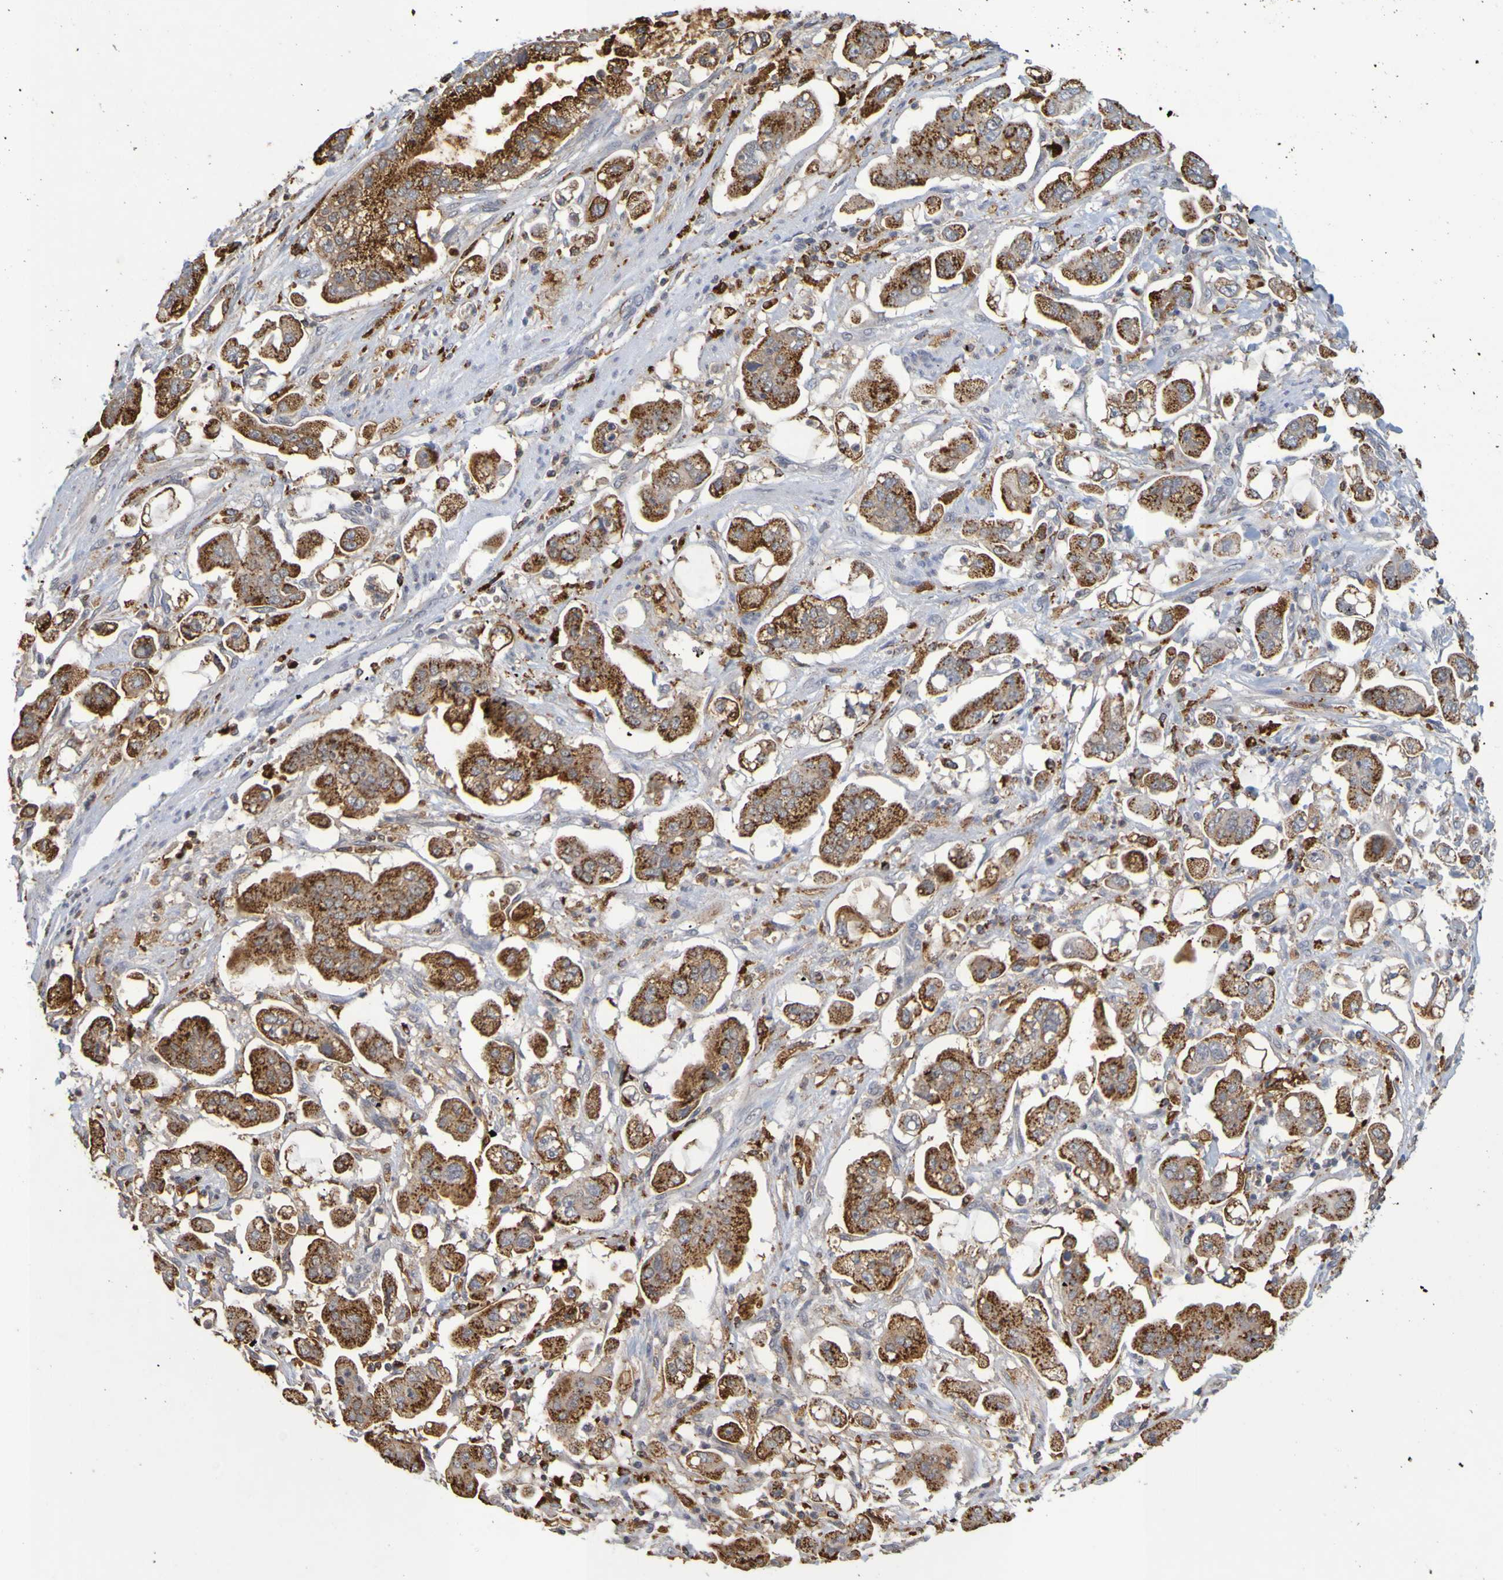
{"staining": {"intensity": "moderate", "quantity": ">75%", "location": "cytoplasmic/membranous"}, "tissue": "stomach cancer", "cell_type": "Tumor cells", "image_type": "cancer", "snomed": [{"axis": "morphology", "description": "Adenocarcinoma, NOS"}, {"axis": "topography", "description": "Stomach"}], "caption": "Stomach cancer was stained to show a protein in brown. There is medium levels of moderate cytoplasmic/membranous staining in approximately >75% of tumor cells.", "gene": "TPH1", "patient": {"sex": "male", "age": 62}}